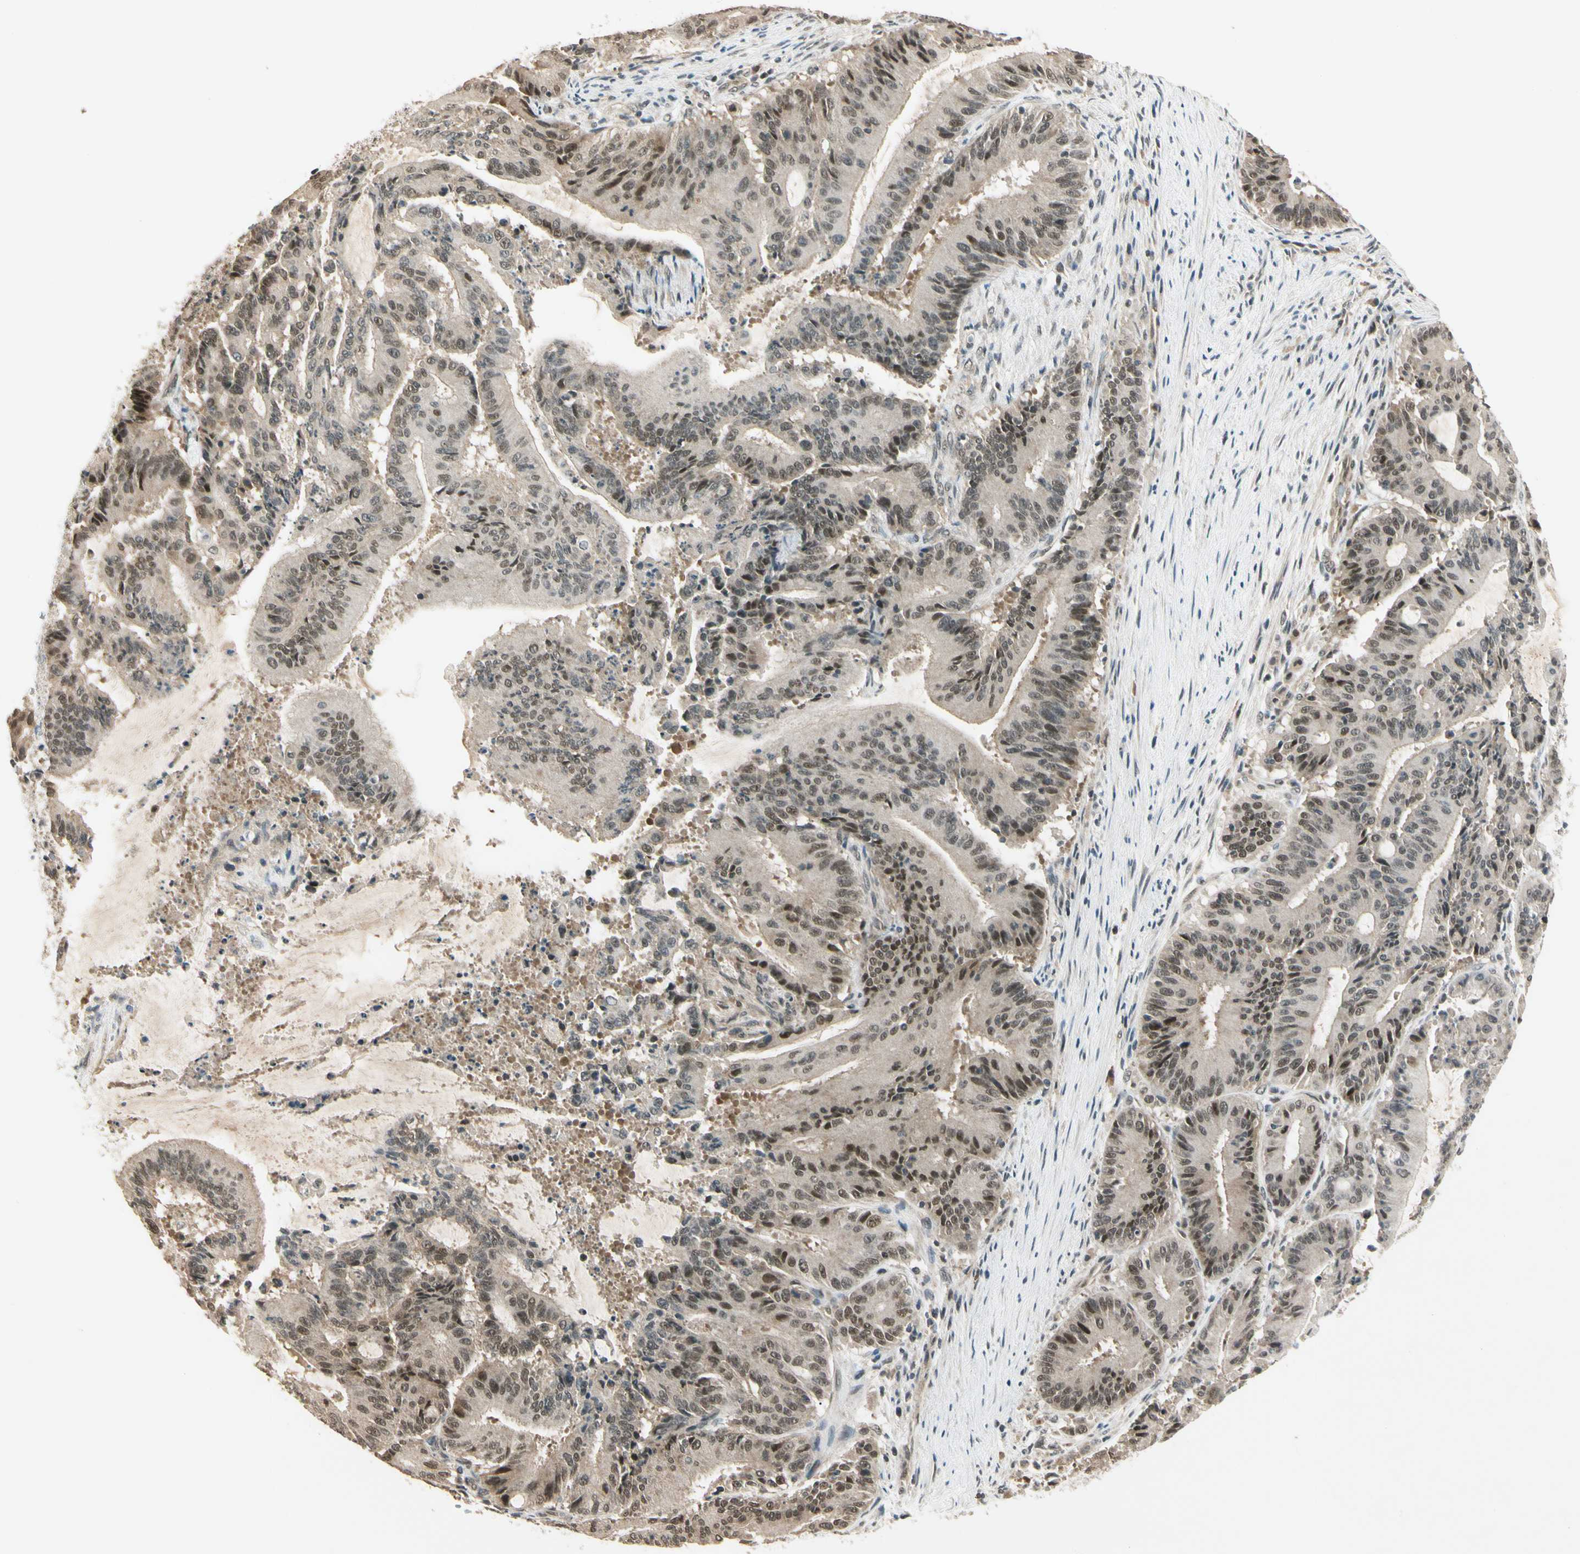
{"staining": {"intensity": "weak", "quantity": "25%-75%", "location": "cytoplasmic/membranous,nuclear"}, "tissue": "liver cancer", "cell_type": "Tumor cells", "image_type": "cancer", "snomed": [{"axis": "morphology", "description": "Cholangiocarcinoma"}, {"axis": "topography", "description": "Liver"}], "caption": "Protein staining of cholangiocarcinoma (liver) tissue exhibits weak cytoplasmic/membranous and nuclear positivity in about 25%-75% of tumor cells. The staining is performed using DAB brown chromogen to label protein expression. The nuclei are counter-stained blue using hematoxylin.", "gene": "ZSCAN12", "patient": {"sex": "female", "age": 73}}